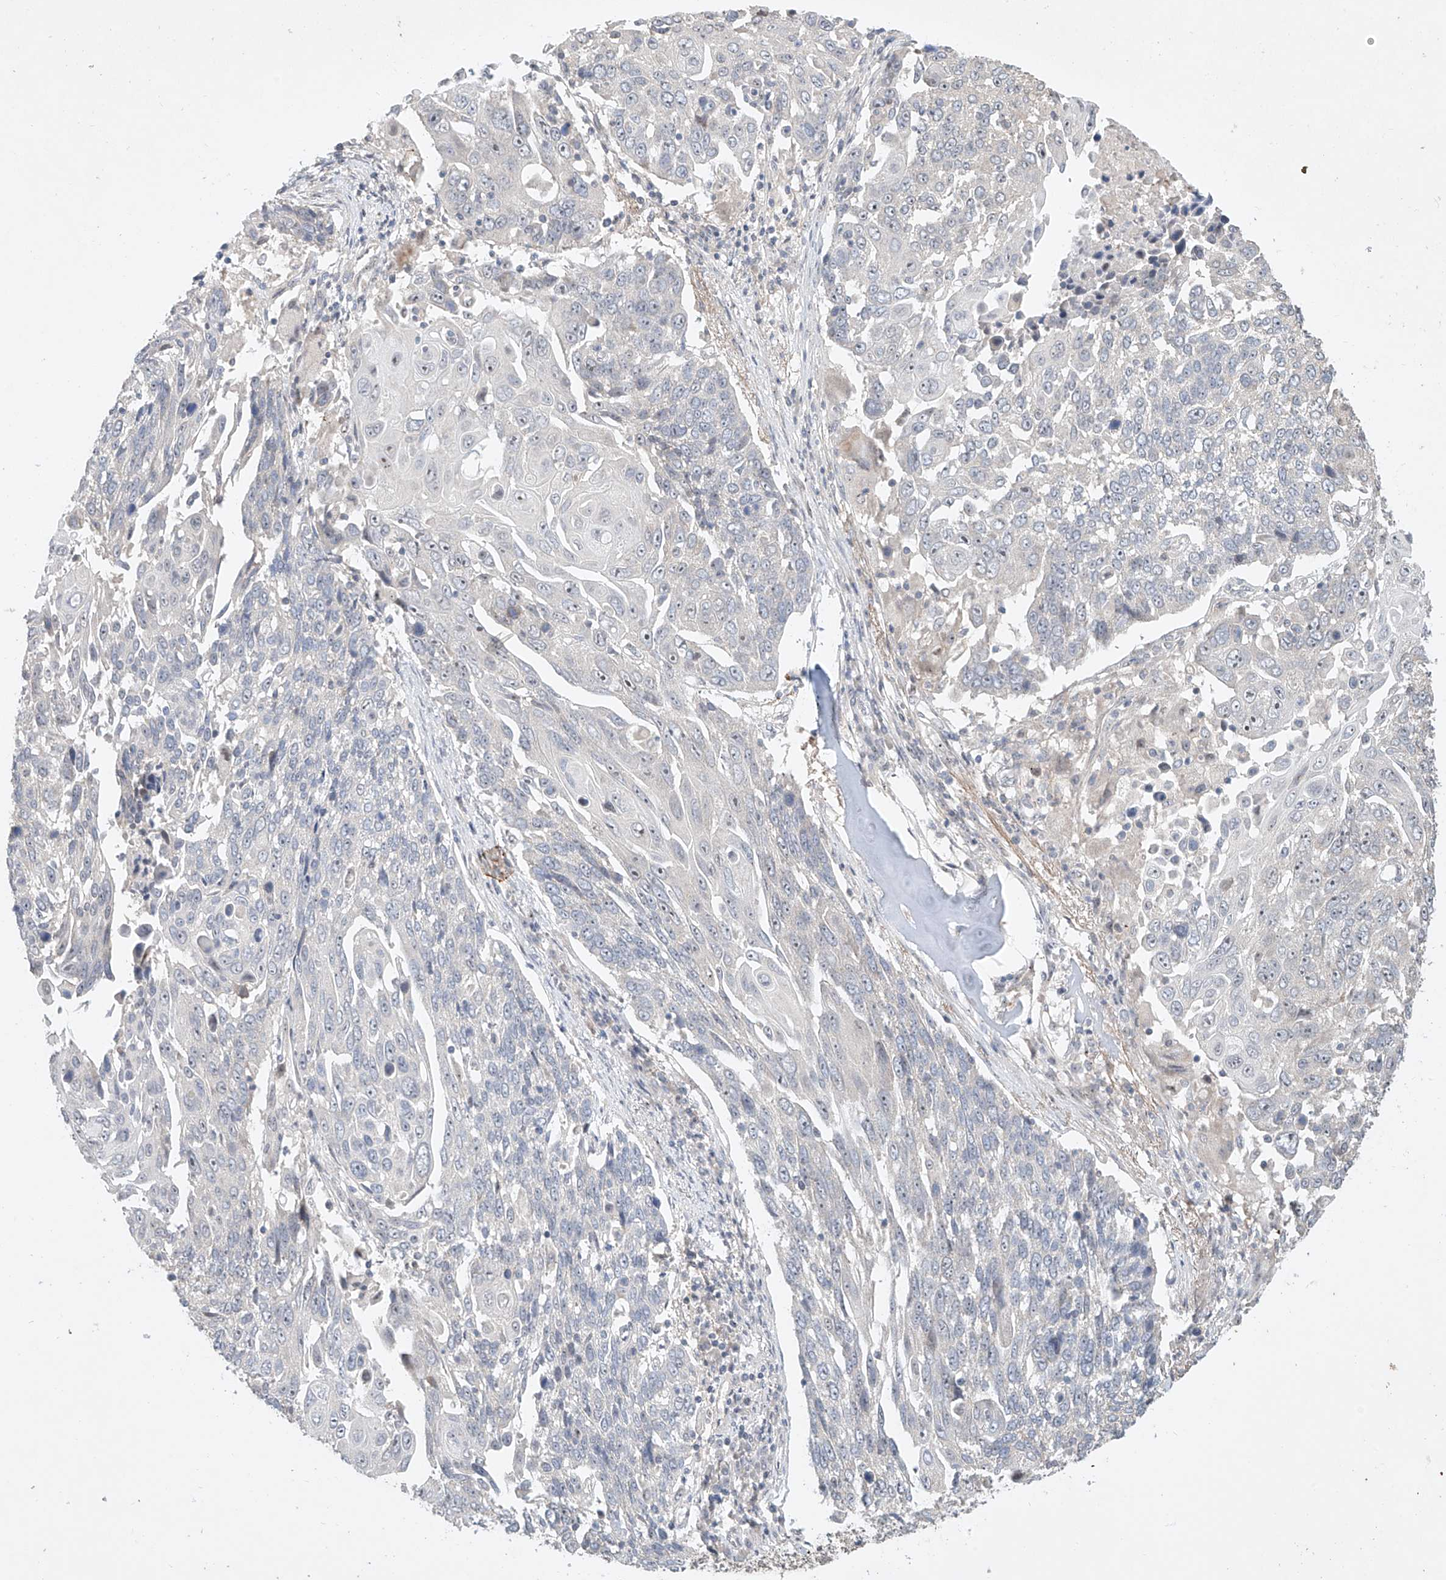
{"staining": {"intensity": "negative", "quantity": "none", "location": "none"}, "tissue": "lung cancer", "cell_type": "Tumor cells", "image_type": "cancer", "snomed": [{"axis": "morphology", "description": "Squamous cell carcinoma, NOS"}, {"axis": "topography", "description": "Lung"}], "caption": "Immunohistochemistry (IHC) micrograph of neoplastic tissue: human lung squamous cell carcinoma stained with DAB reveals no significant protein staining in tumor cells.", "gene": "TASP1", "patient": {"sex": "male", "age": 66}}